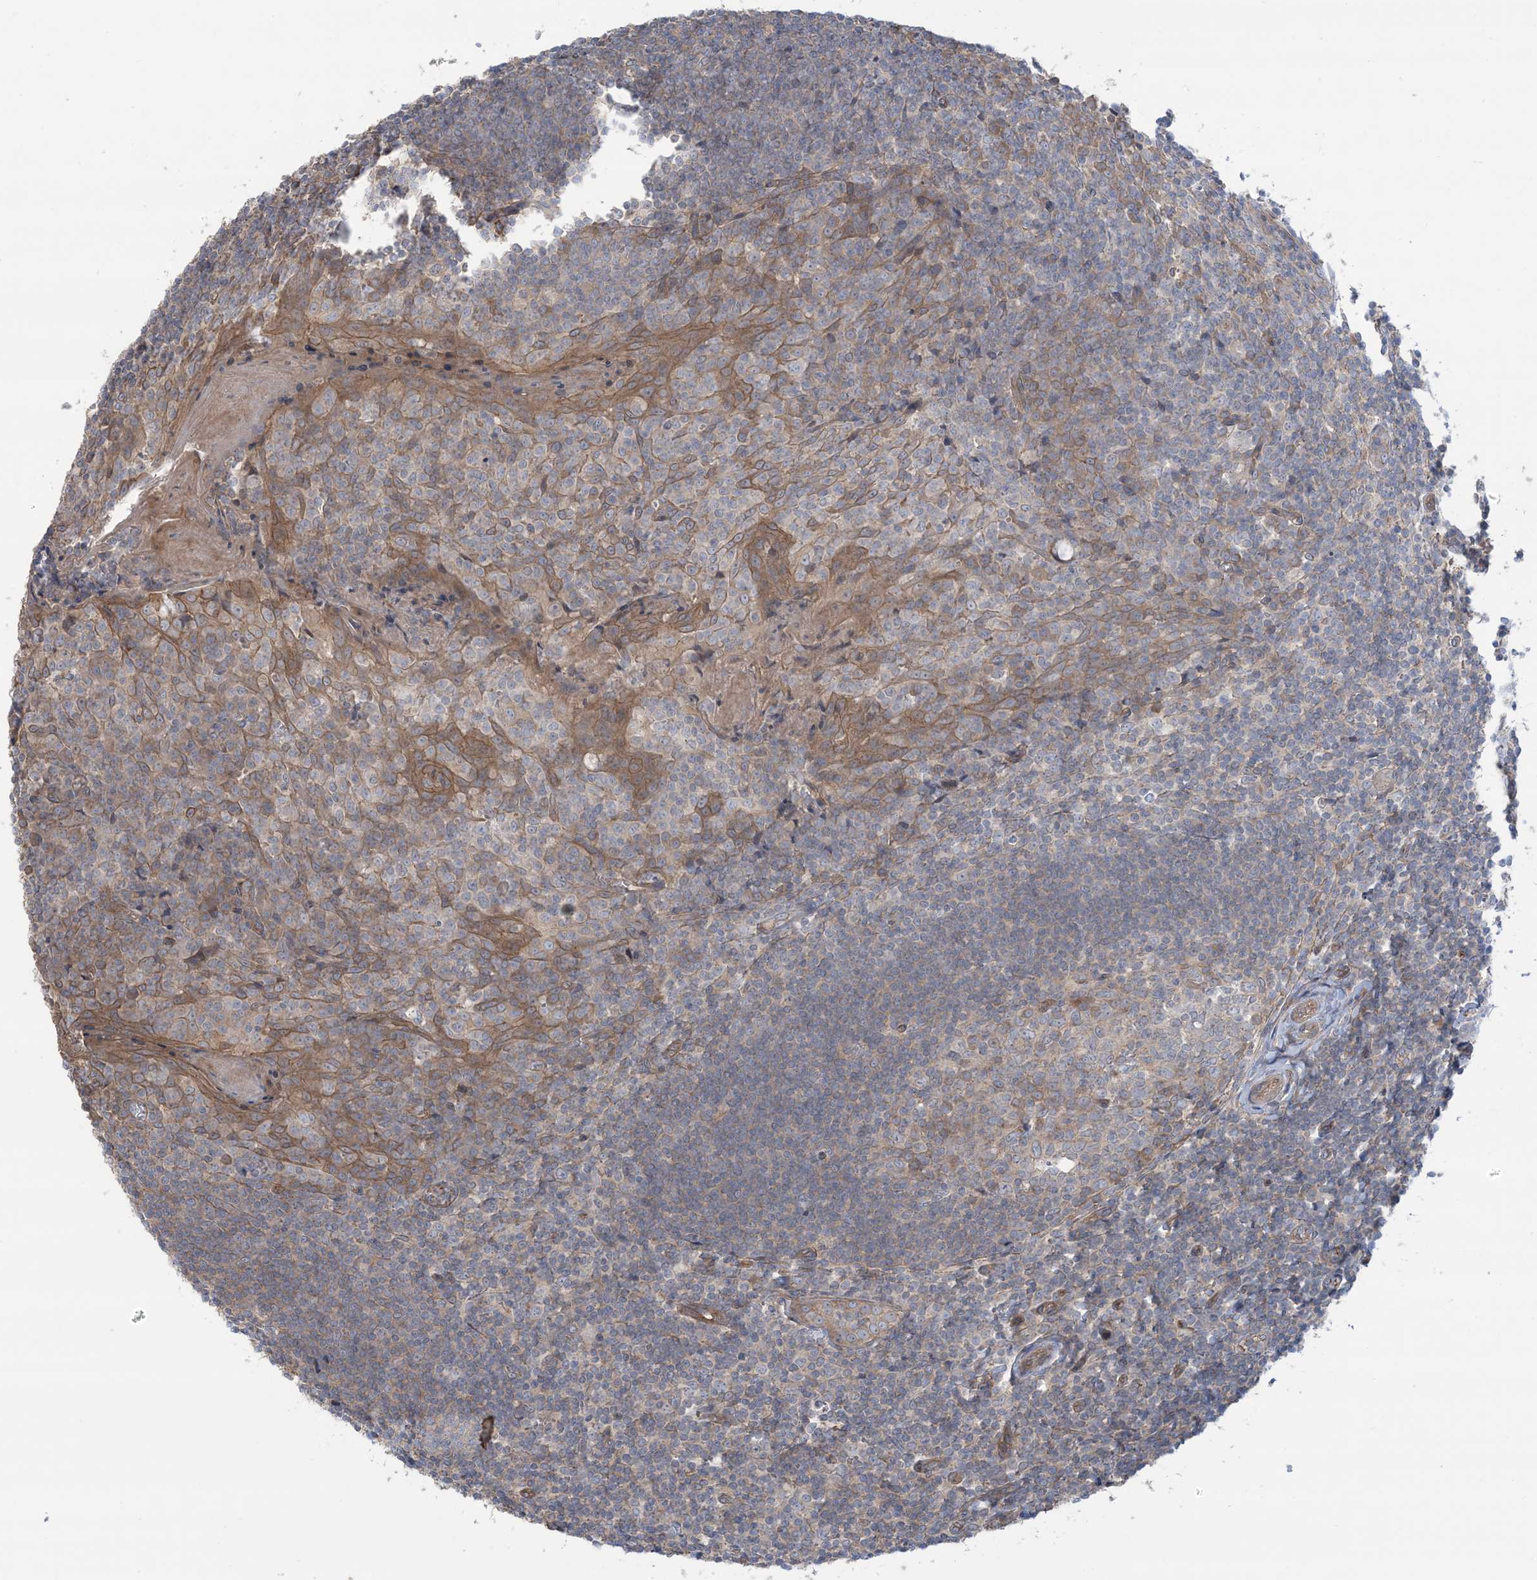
{"staining": {"intensity": "moderate", "quantity": "<25%", "location": "cytoplasmic/membranous"}, "tissue": "tonsil", "cell_type": "Germinal center cells", "image_type": "normal", "snomed": [{"axis": "morphology", "description": "Normal tissue, NOS"}, {"axis": "topography", "description": "Tonsil"}], "caption": "Human tonsil stained with a brown dye displays moderate cytoplasmic/membranous positive staining in approximately <25% of germinal center cells.", "gene": "CCNY", "patient": {"sex": "male", "age": 27}}